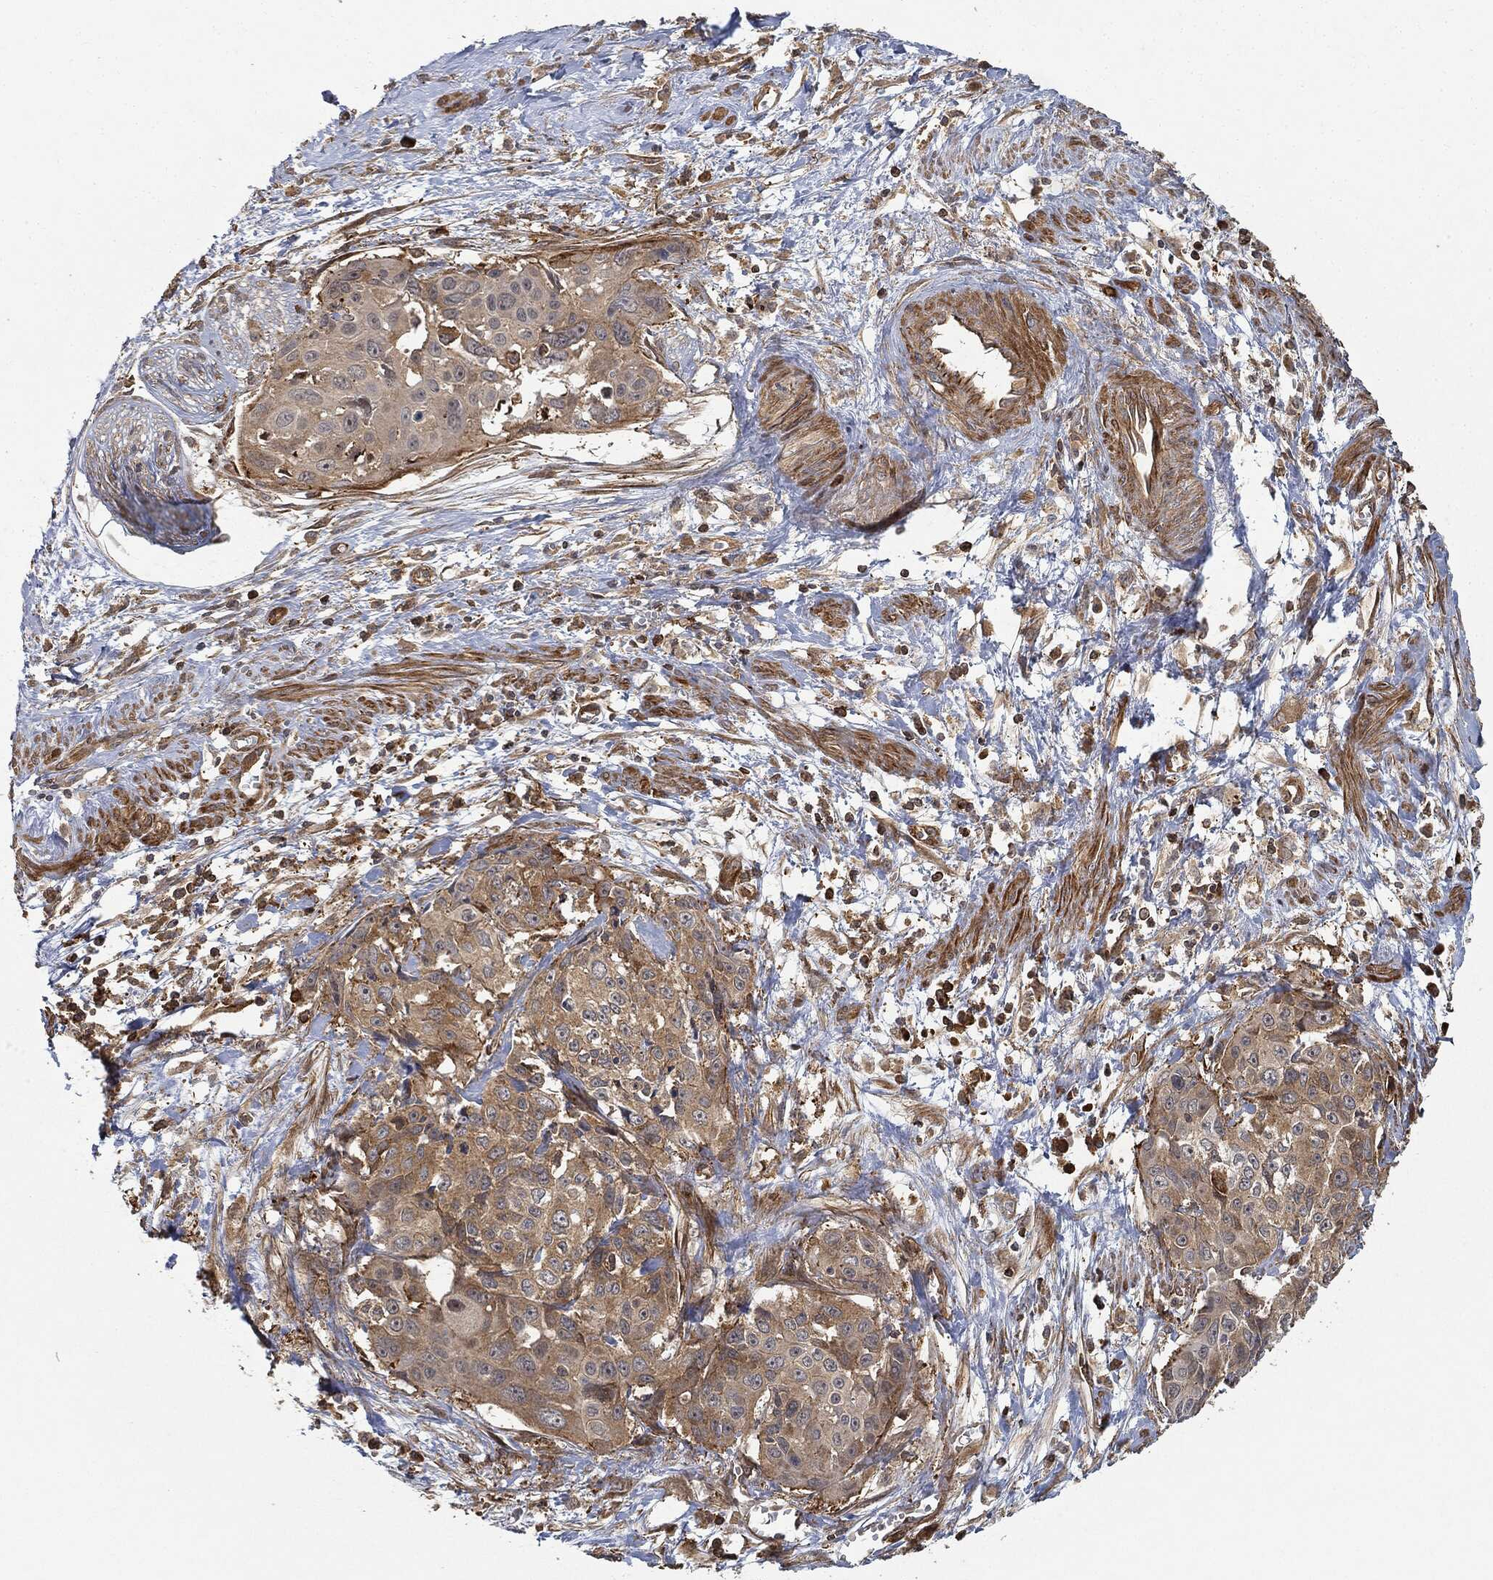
{"staining": {"intensity": "moderate", "quantity": "25%-75%", "location": "cytoplasmic/membranous"}, "tissue": "cervical cancer", "cell_type": "Tumor cells", "image_type": "cancer", "snomed": [{"axis": "morphology", "description": "Squamous cell carcinoma, NOS"}, {"axis": "topography", "description": "Cervix"}], "caption": "A medium amount of moderate cytoplasmic/membranous staining is appreciated in approximately 25%-75% of tumor cells in cervical cancer (squamous cell carcinoma) tissue. (IHC, brightfield microscopy, high magnification).", "gene": "TPT1", "patient": {"sex": "female", "age": 58}}